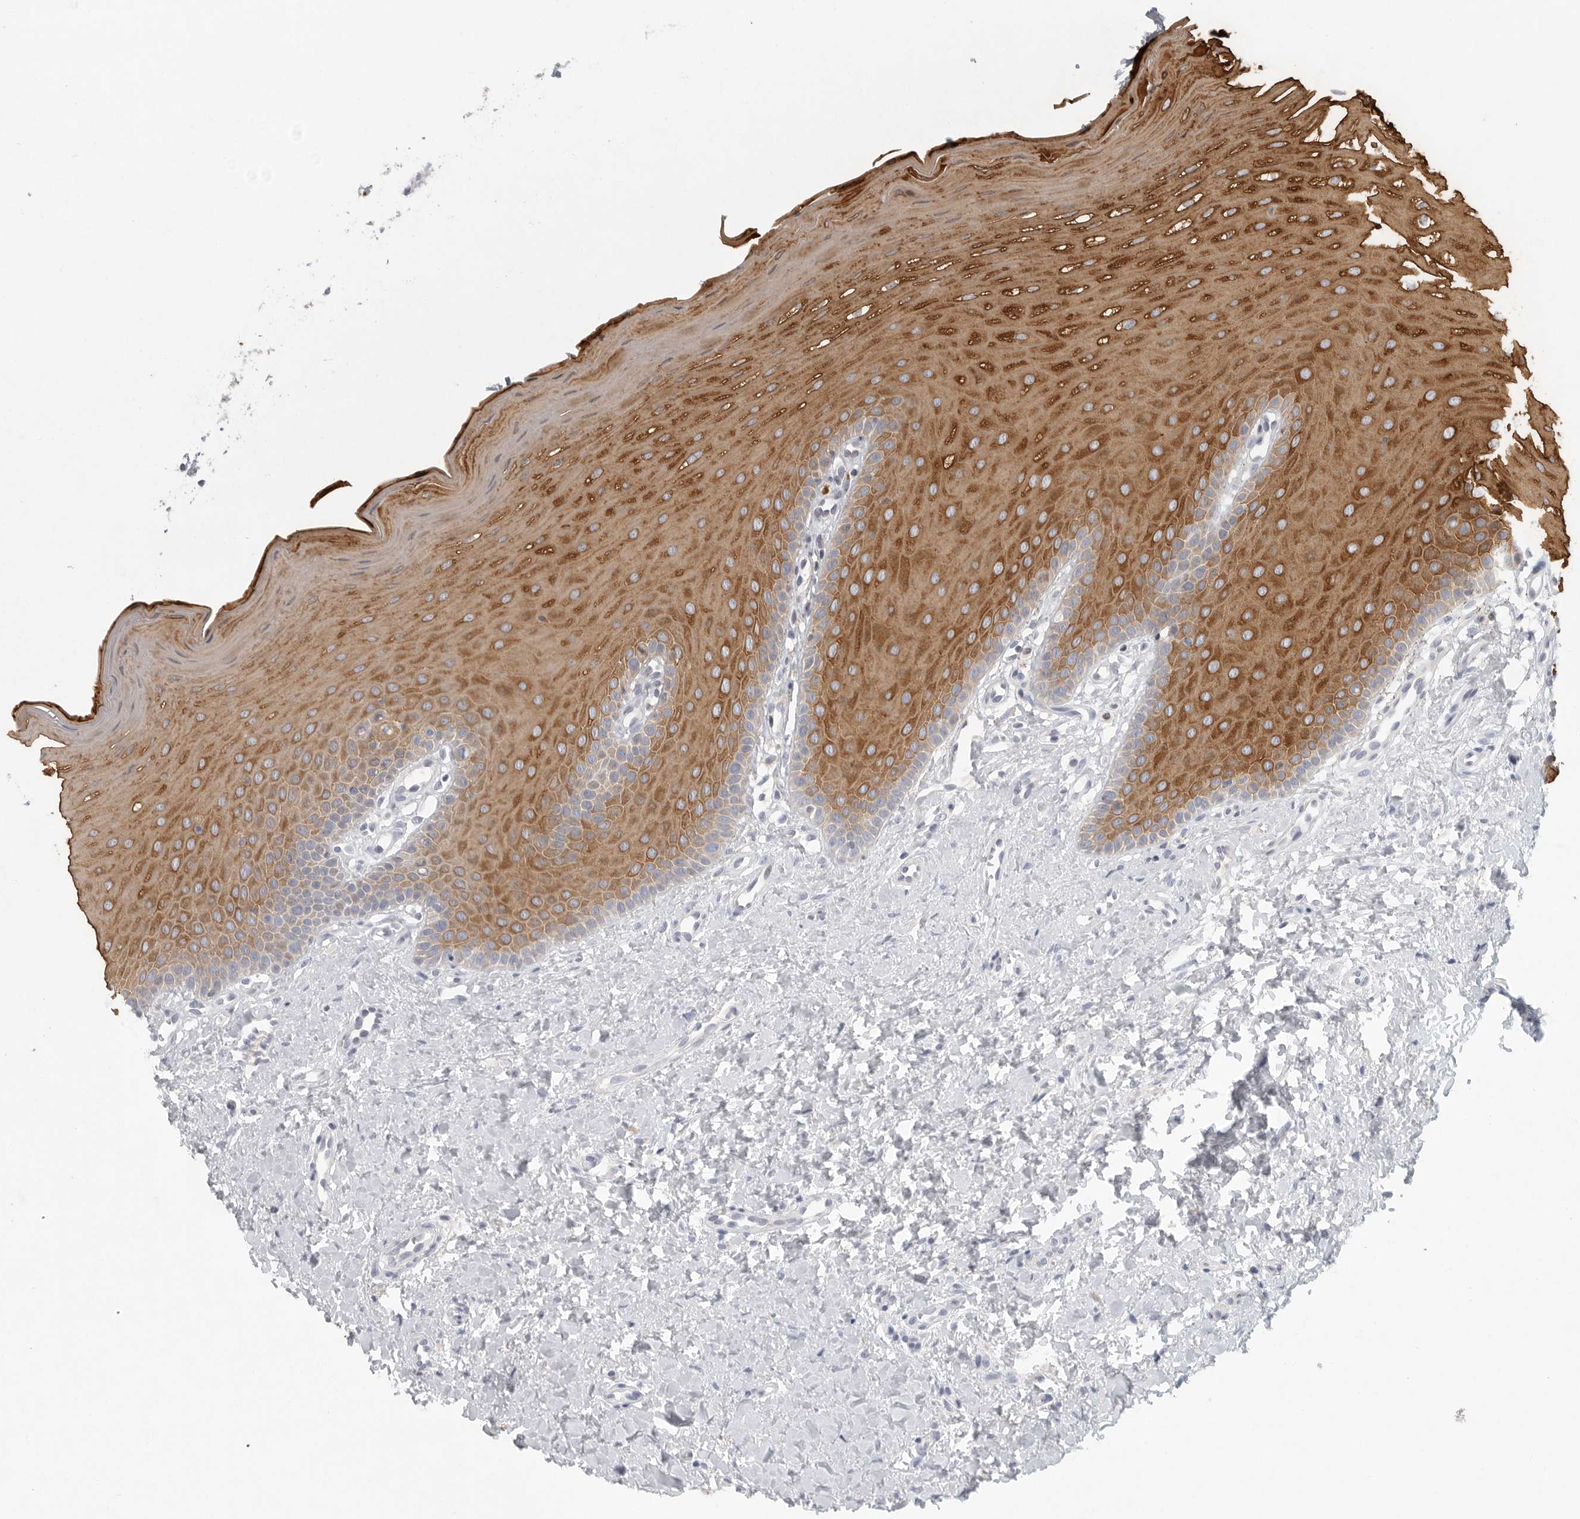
{"staining": {"intensity": "moderate", "quantity": "25%-75%", "location": "cytoplasmic/membranous"}, "tissue": "oral mucosa", "cell_type": "Squamous epithelial cells", "image_type": "normal", "snomed": [{"axis": "morphology", "description": "Normal tissue, NOS"}, {"axis": "topography", "description": "Oral tissue"}], "caption": "Protein staining by IHC reveals moderate cytoplasmic/membranous staining in approximately 25%-75% of squamous epithelial cells in unremarkable oral mucosa.", "gene": "TMEM69", "patient": {"sex": "female", "age": 39}}